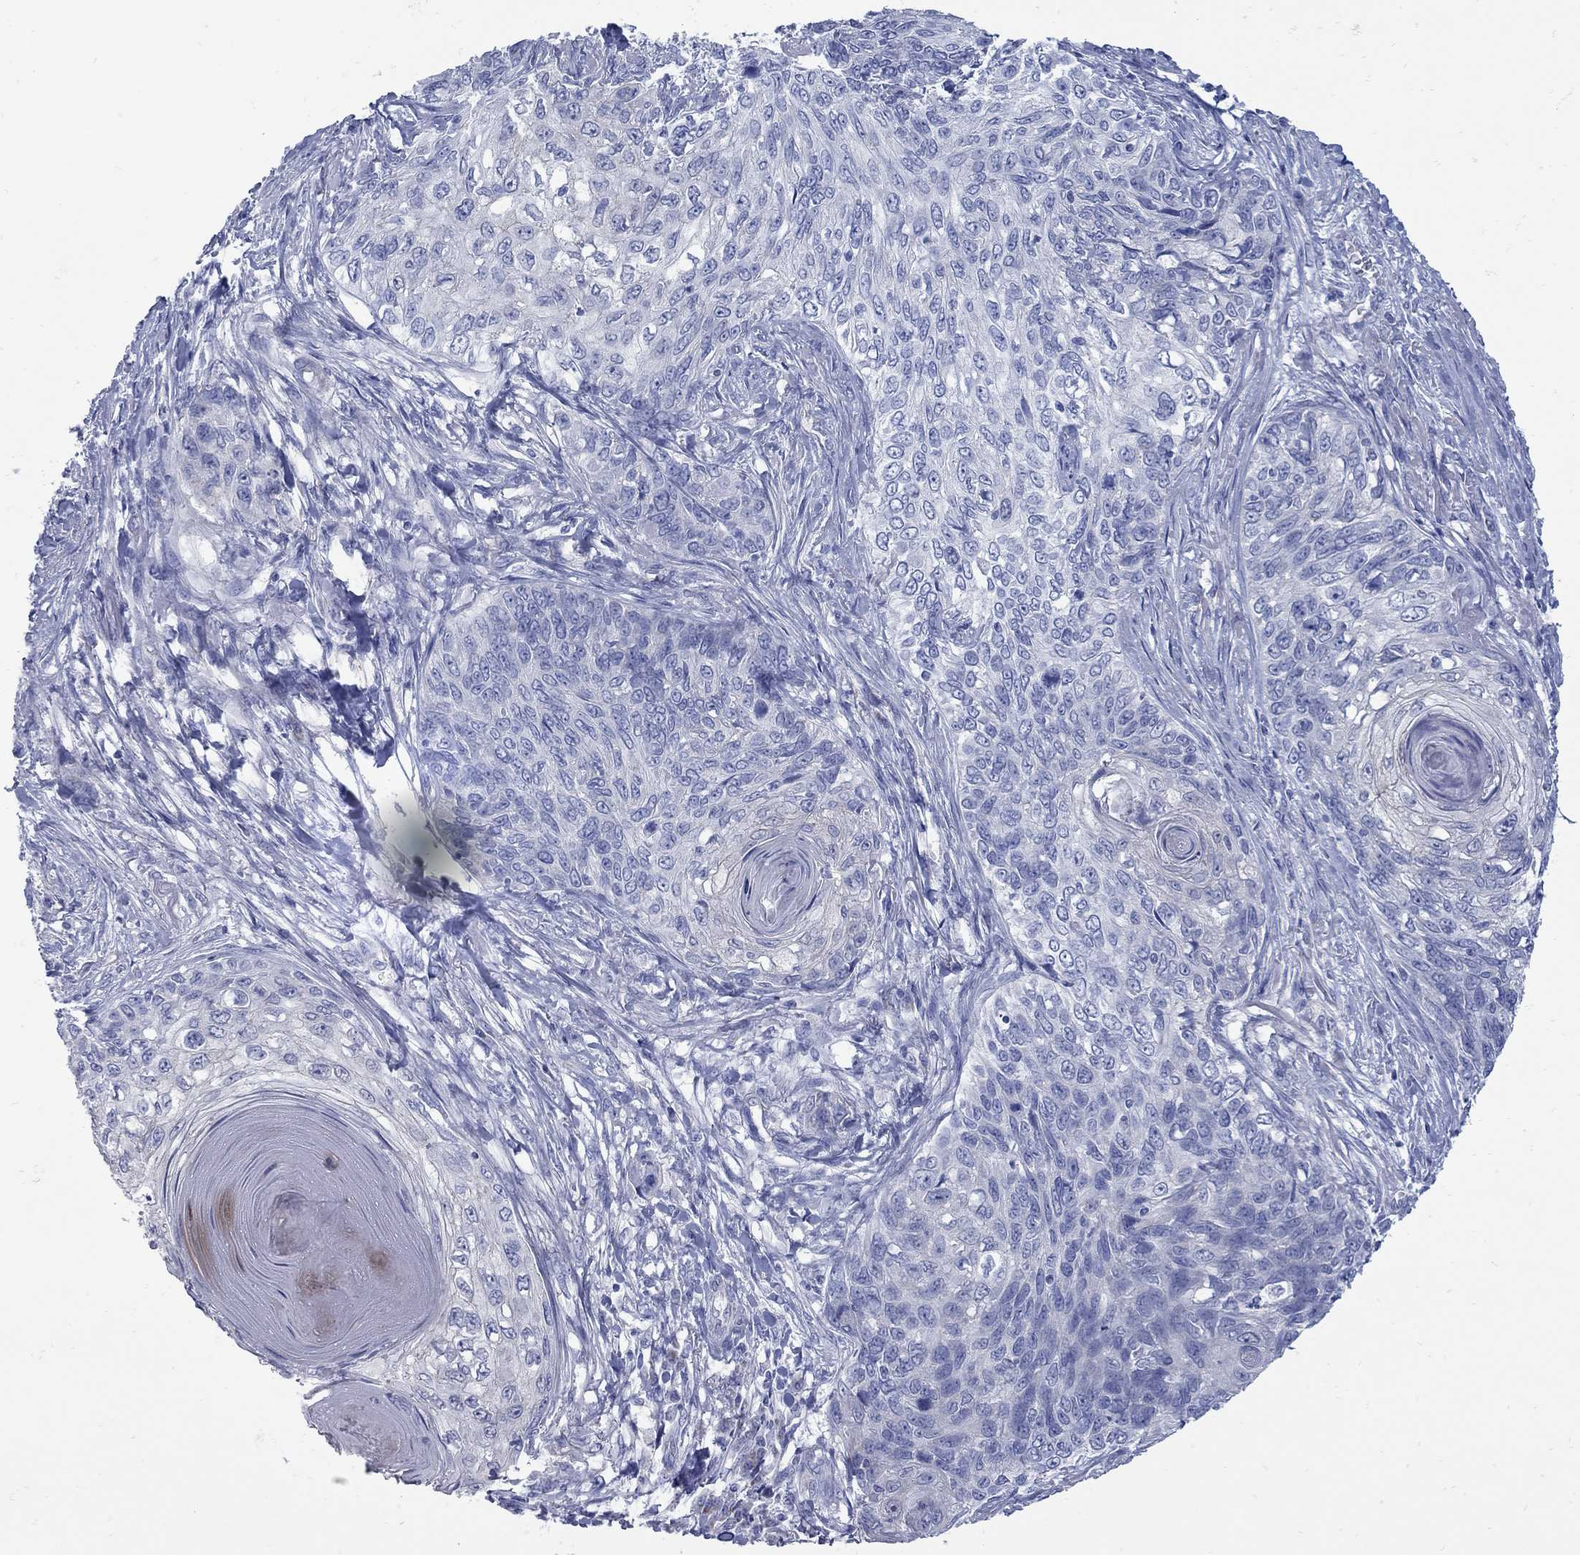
{"staining": {"intensity": "negative", "quantity": "none", "location": "none"}, "tissue": "skin cancer", "cell_type": "Tumor cells", "image_type": "cancer", "snomed": [{"axis": "morphology", "description": "Squamous cell carcinoma, NOS"}, {"axis": "topography", "description": "Skin"}], "caption": "Micrograph shows no protein staining in tumor cells of skin squamous cell carcinoma tissue. Brightfield microscopy of immunohistochemistry (IHC) stained with DAB (3,3'-diaminobenzidine) (brown) and hematoxylin (blue), captured at high magnification.", "gene": "PDZD3", "patient": {"sex": "male", "age": 92}}